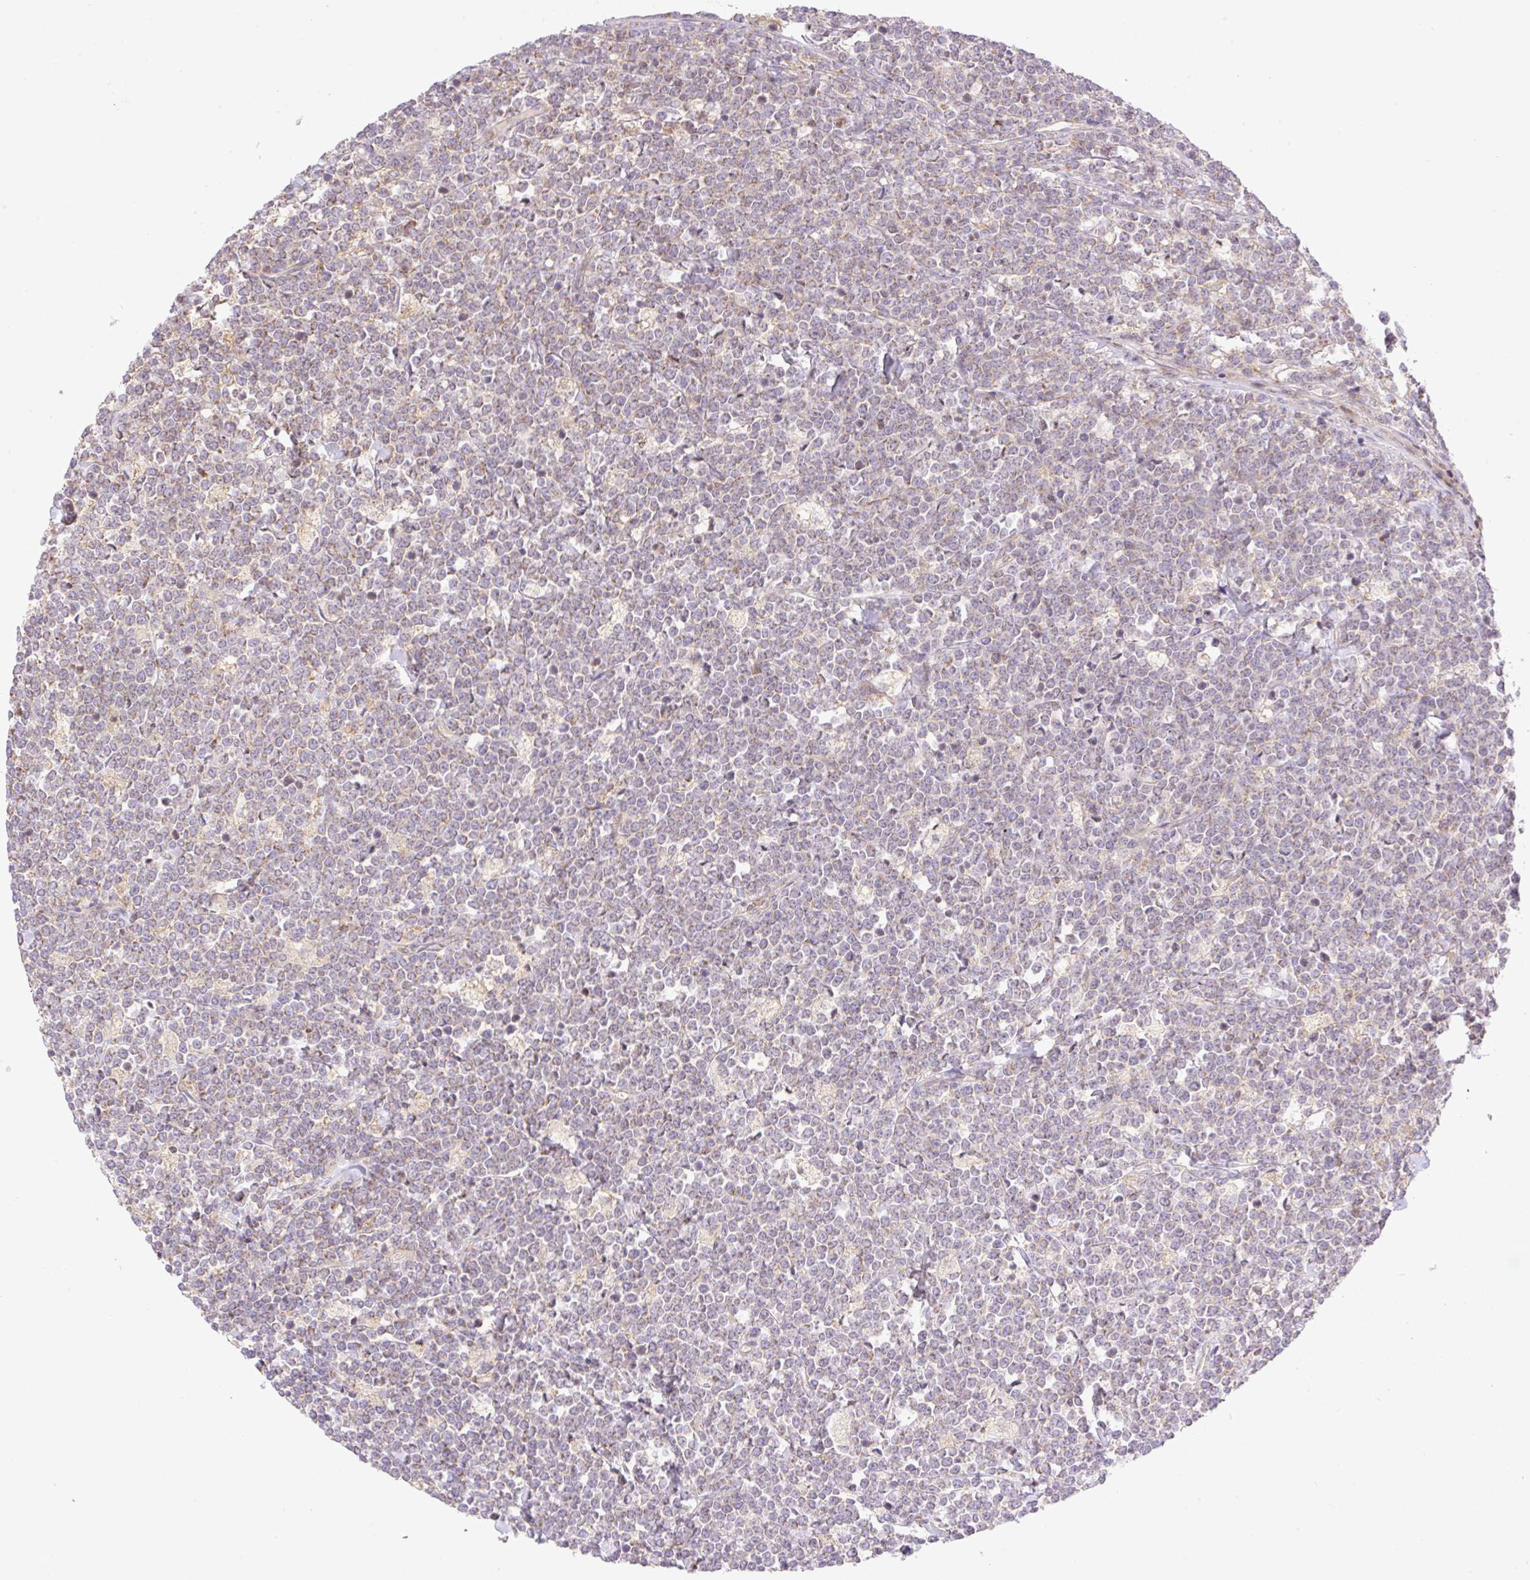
{"staining": {"intensity": "negative", "quantity": "none", "location": "none"}, "tissue": "lymphoma", "cell_type": "Tumor cells", "image_type": "cancer", "snomed": [{"axis": "morphology", "description": "Malignant lymphoma, non-Hodgkin's type, High grade"}, {"axis": "topography", "description": "Small intestine"}], "caption": "Immunohistochemistry (IHC) of human high-grade malignant lymphoma, non-Hodgkin's type shows no positivity in tumor cells. (Brightfield microscopy of DAB immunohistochemistry at high magnification).", "gene": "VPS25", "patient": {"sex": "male", "age": 8}}